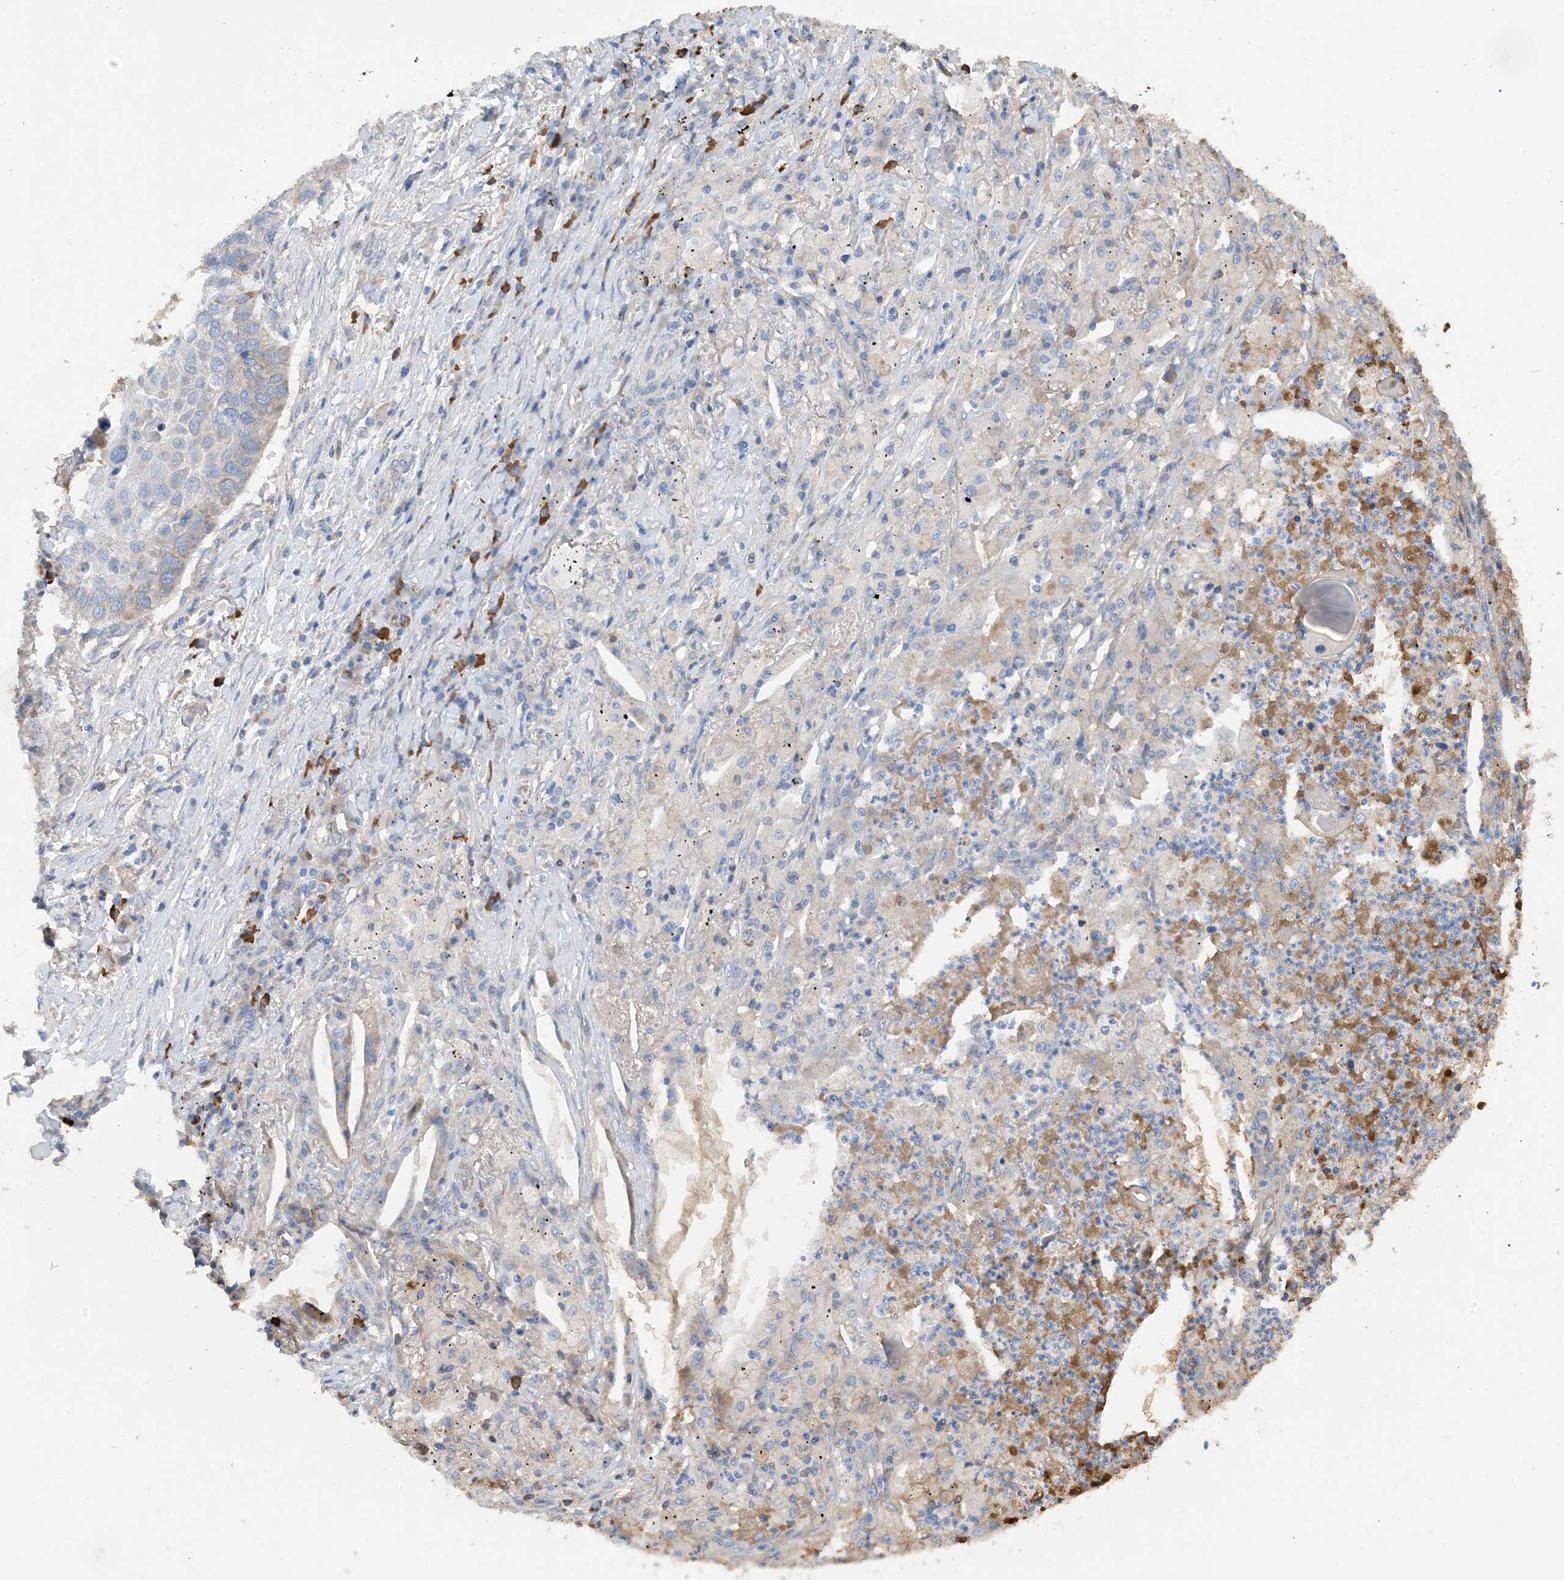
{"staining": {"intensity": "negative", "quantity": "none", "location": "none"}, "tissue": "lung cancer", "cell_type": "Tumor cells", "image_type": "cancer", "snomed": [{"axis": "morphology", "description": "Squamous cell carcinoma, NOS"}, {"axis": "topography", "description": "Lung"}], "caption": "Tumor cells show no significant expression in squamous cell carcinoma (lung).", "gene": "SLC5A11", "patient": {"sex": "female", "age": 63}}